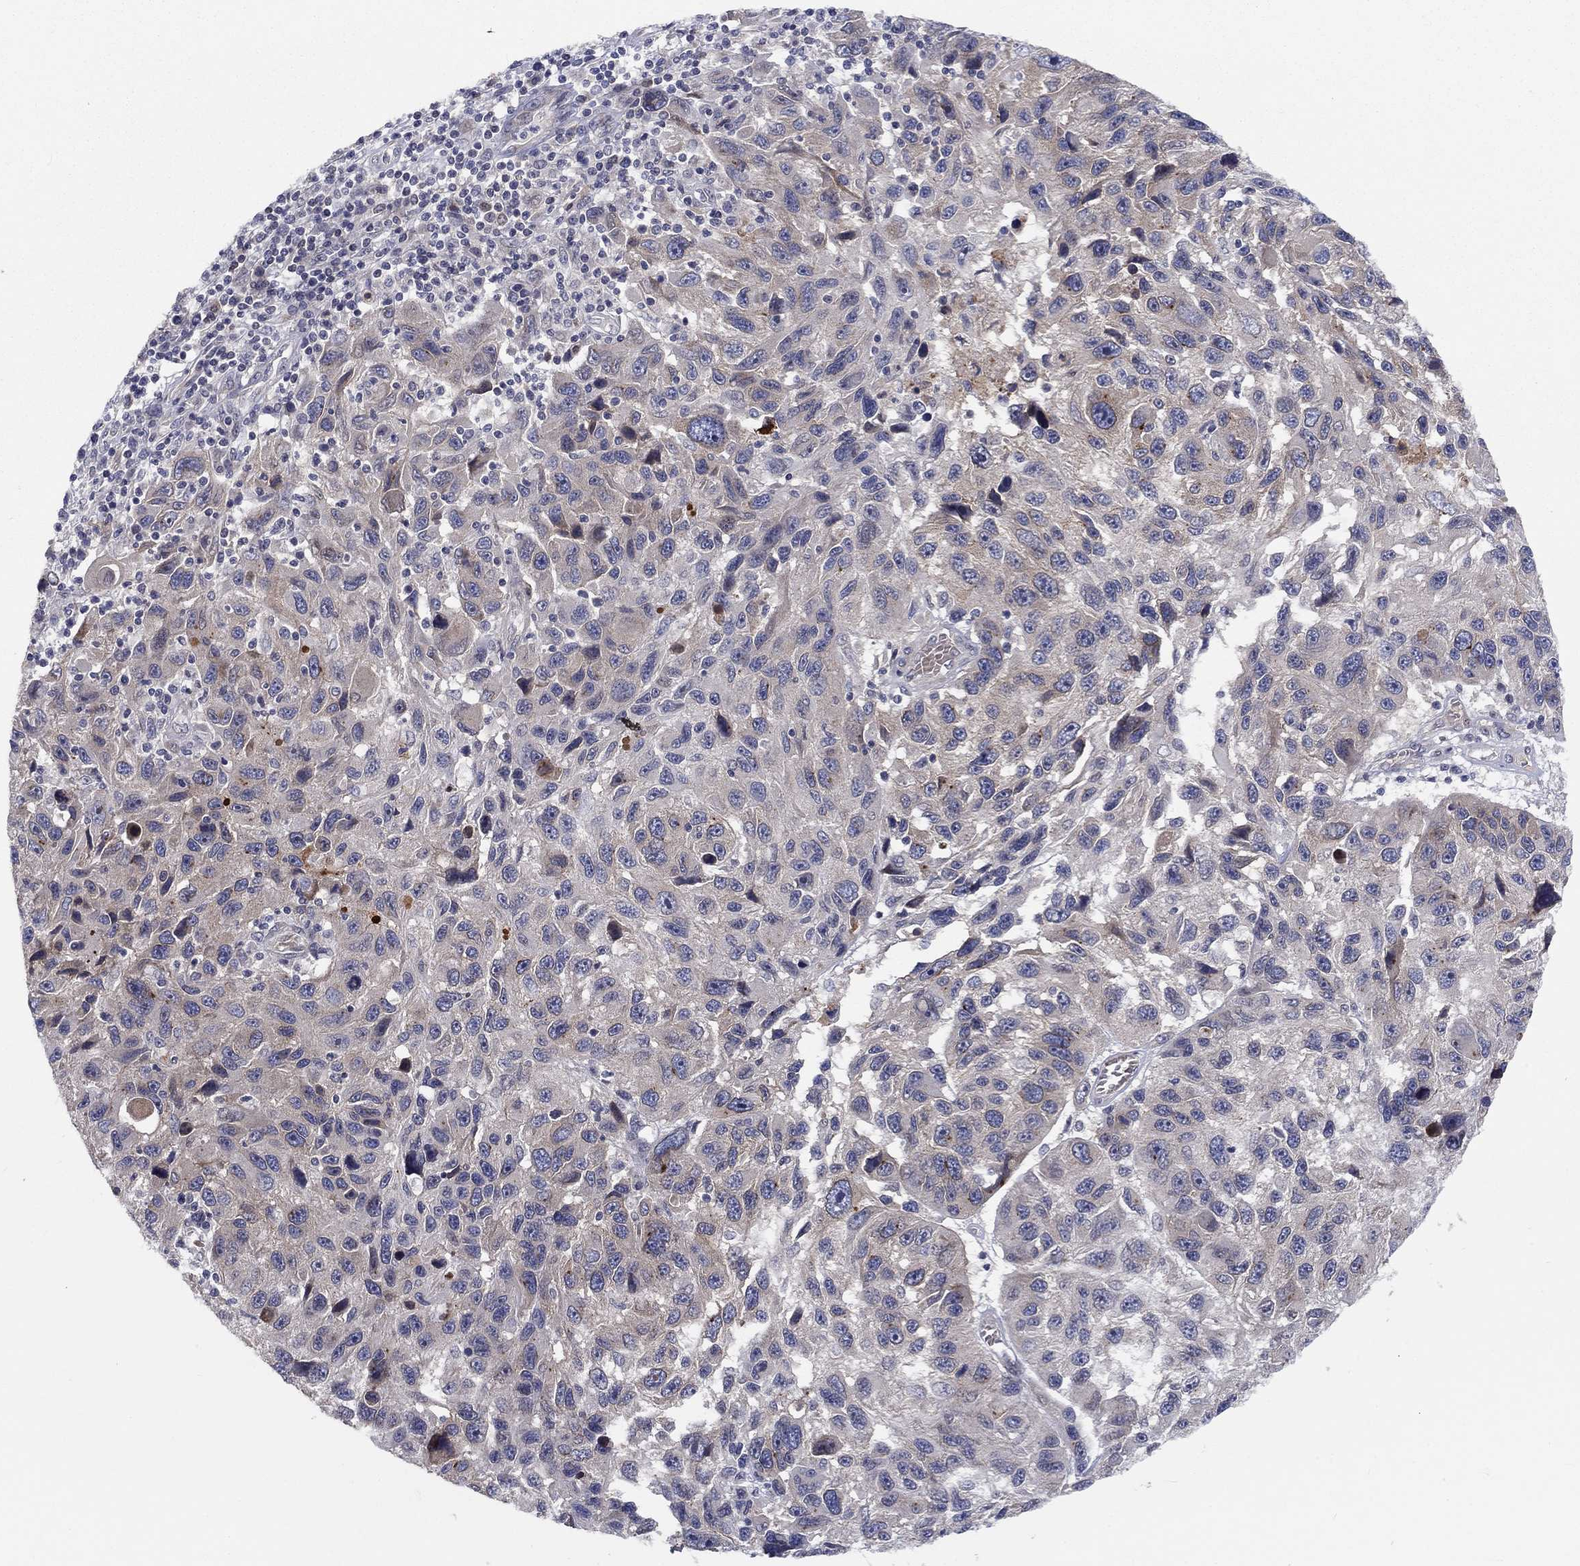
{"staining": {"intensity": "negative", "quantity": "none", "location": "none"}, "tissue": "melanoma", "cell_type": "Tumor cells", "image_type": "cancer", "snomed": [{"axis": "morphology", "description": "Malignant melanoma, NOS"}, {"axis": "topography", "description": "Skin"}], "caption": "IHC of human melanoma exhibits no staining in tumor cells.", "gene": "CETN3", "patient": {"sex": "male", "age": 53}}